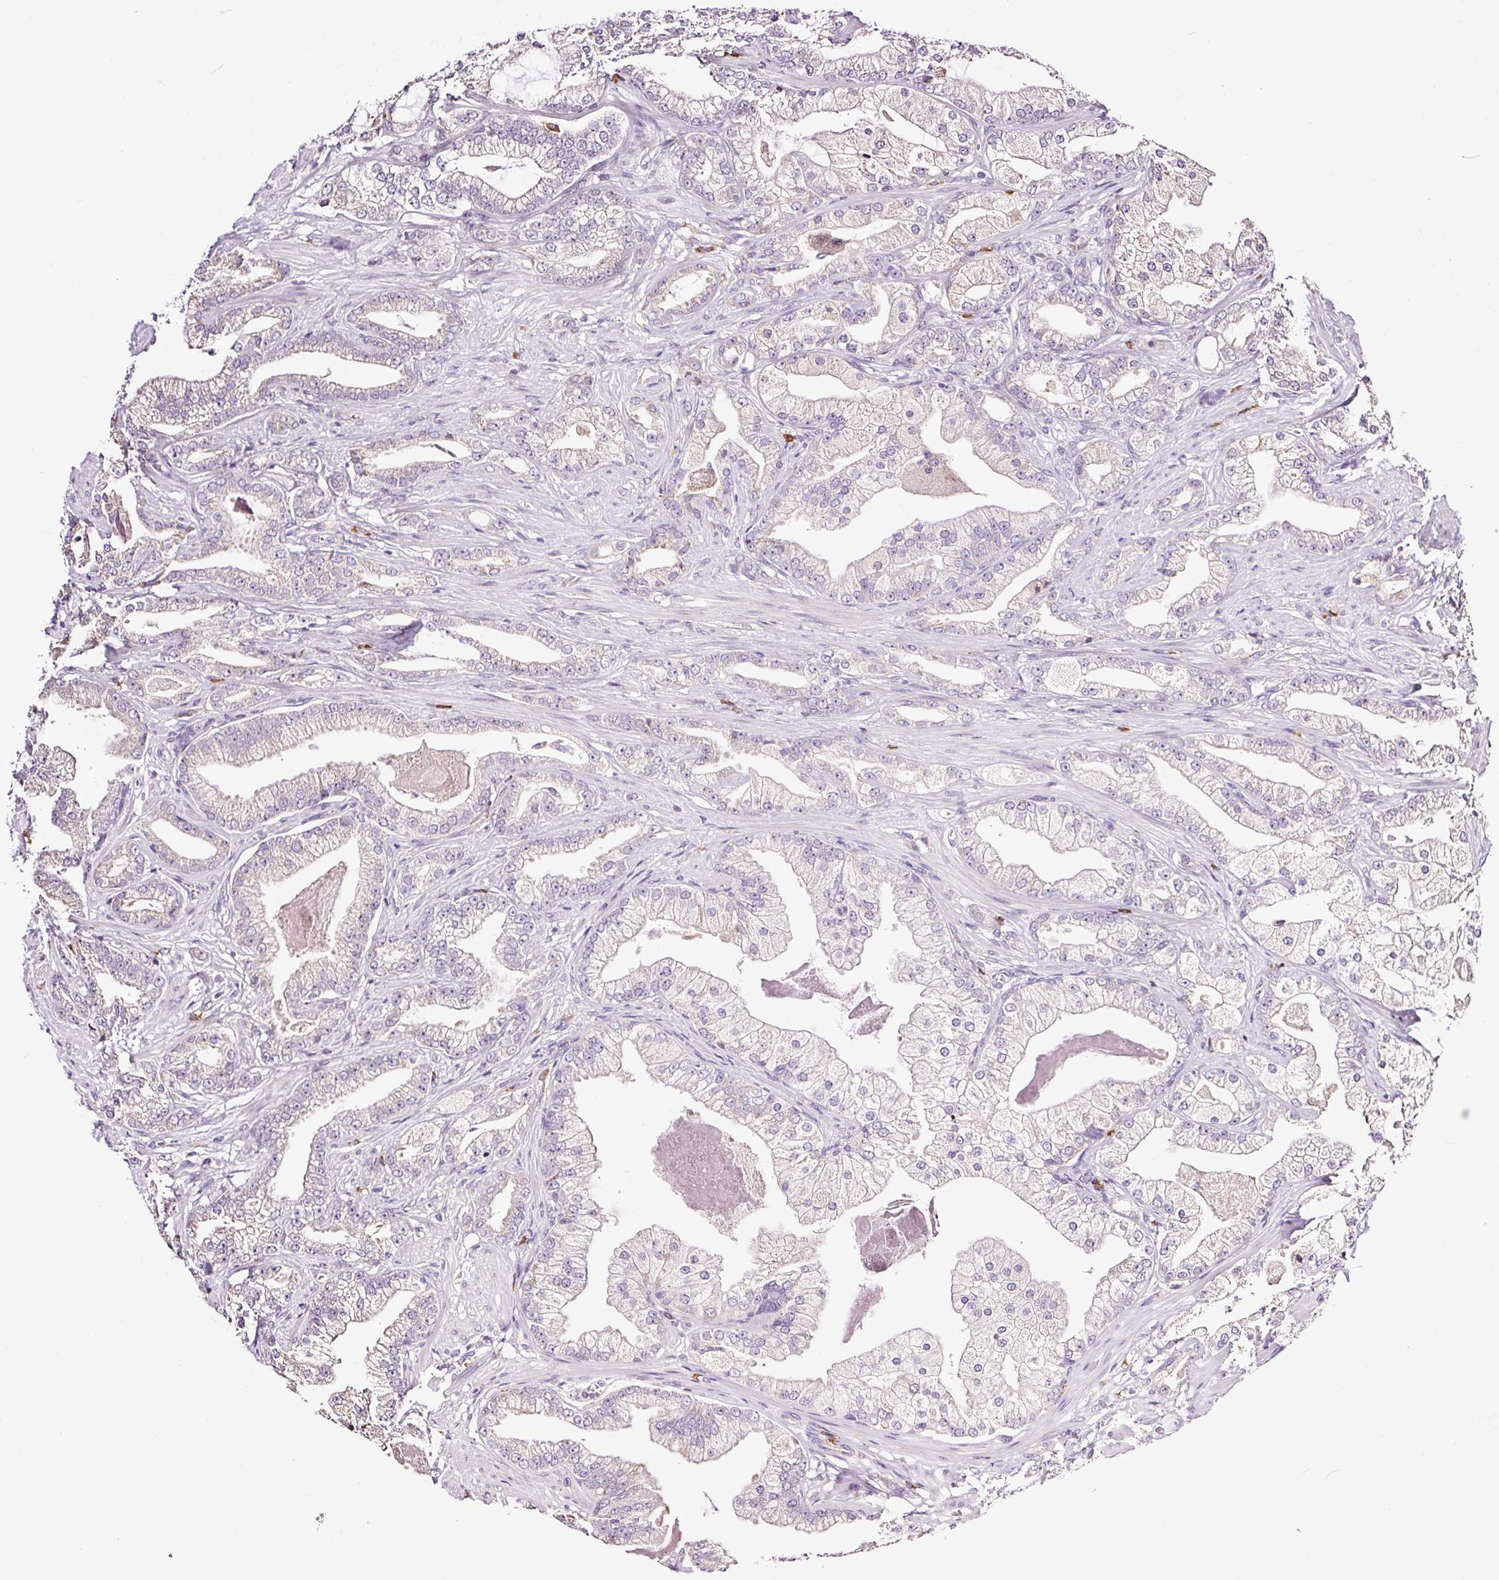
{"staining": {"intensity": "negative", "quantity": "none", "location": "none"}, "tissue": "prostate cancer", "cell_type": "Tumor cells", "image_type": "cancer", "snomed": [{"axis": "morphology", "description": "Adenocarcinoma, Low grade"}, {"axis": "topography", "description": "Prostate"}], "caption": "Tumor cells show no significant protein positivity in prostate adenocarcinoma (low-grade).", "gene": "SNX31", "patient": {"sex": "male", "age": 61}}